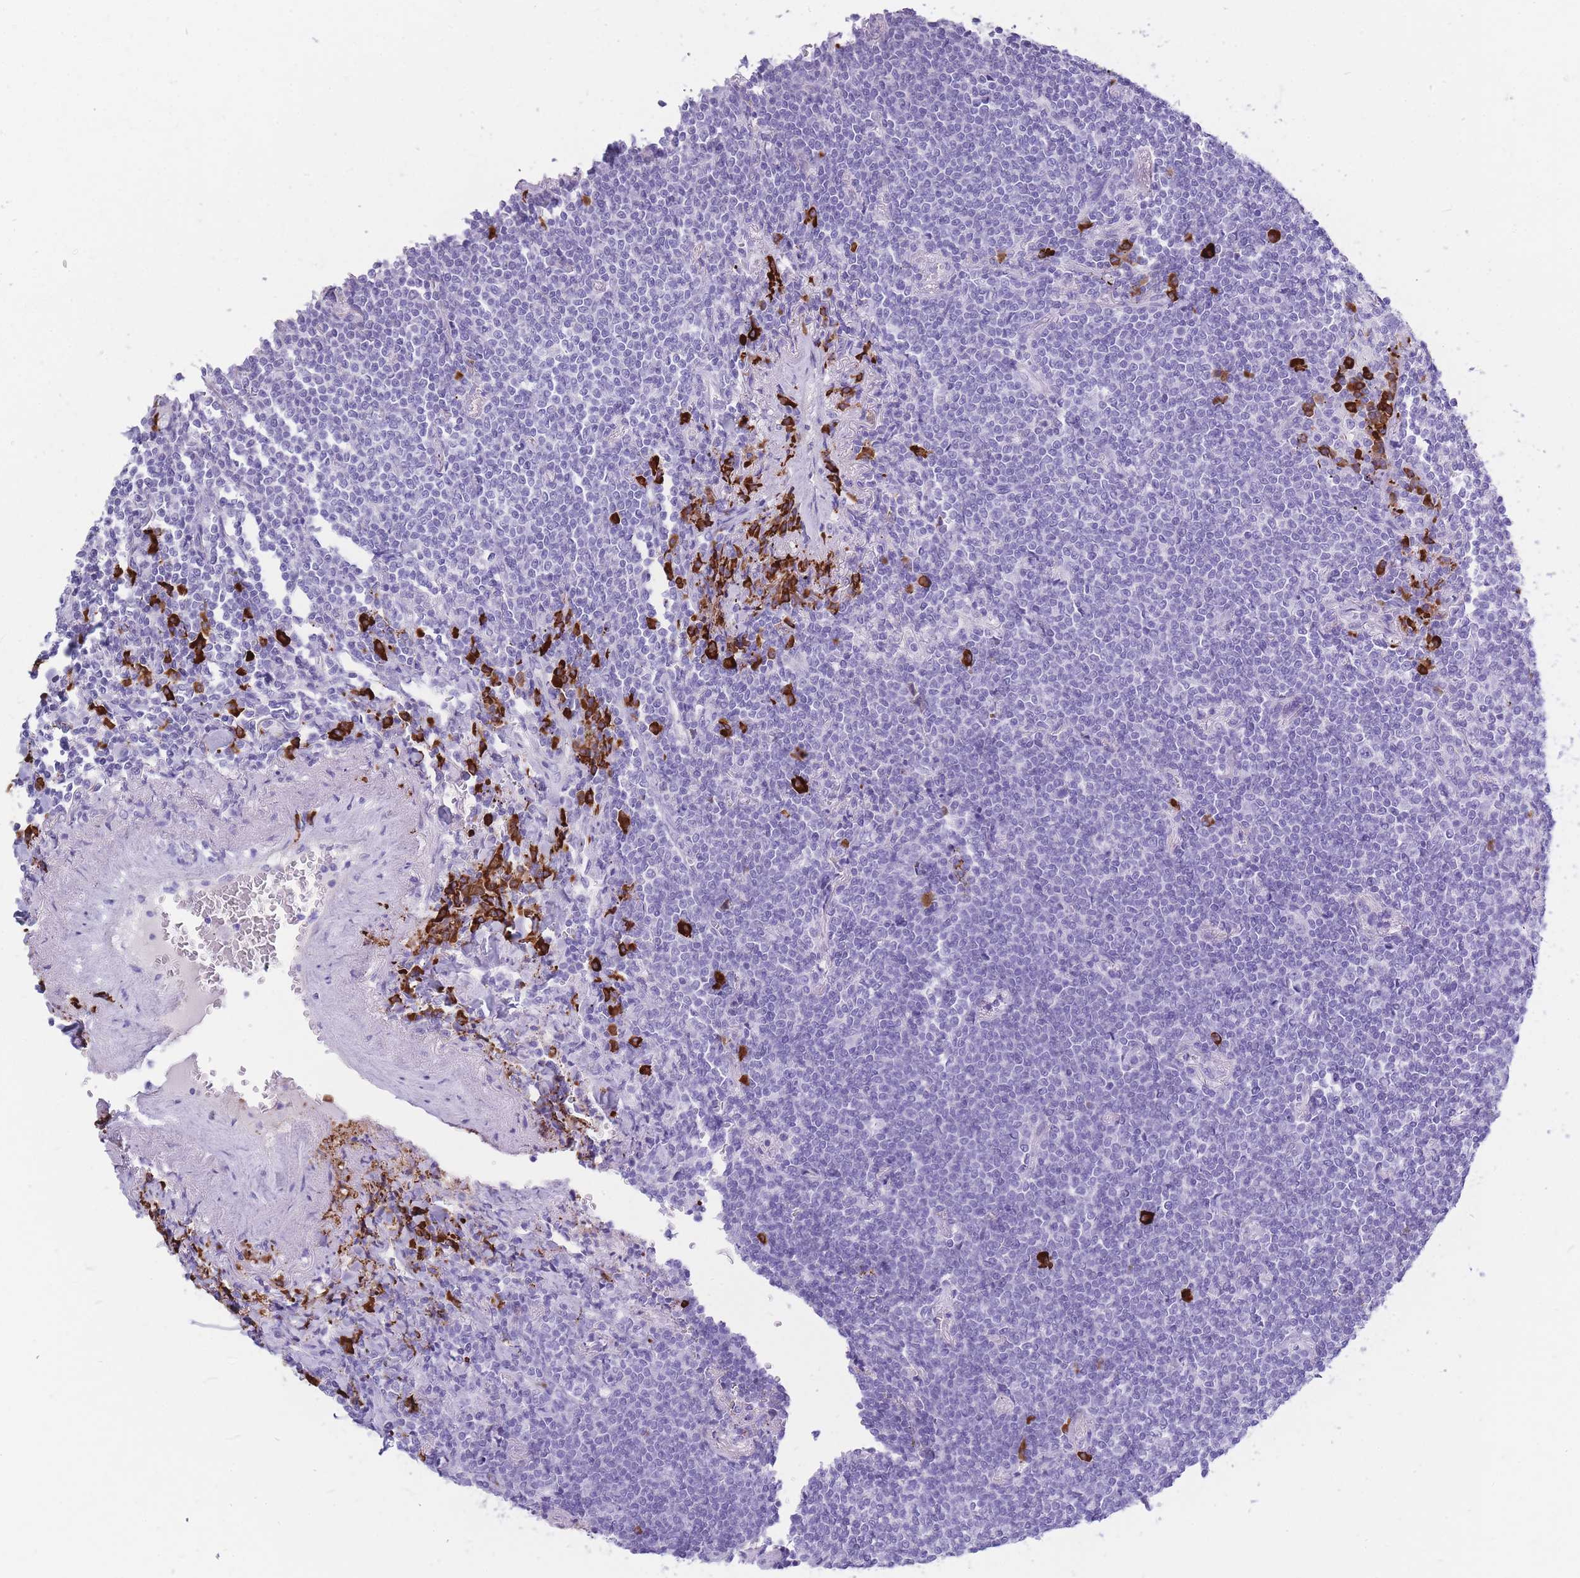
{"staining": {"intensity": "negative", "quantity": "none", "location": "none"}, "tissue": "lymphoma", "cell_type": "Tumor cells", "image_type": "cancer", "snomed": [{"axis": "morphology", "description": "Malignant lymphoma, non-Hodgkin's type, Low grade"}, {"axis": "topography", "description": "Lung"}], "caption": "A micrograph of human malignant lymphoma, non-Hodgkin's type (low-grade) is negative for staining in tumor cells.", "gene": "ZFP62", "patient": {"sex": "female", "age": 71}}